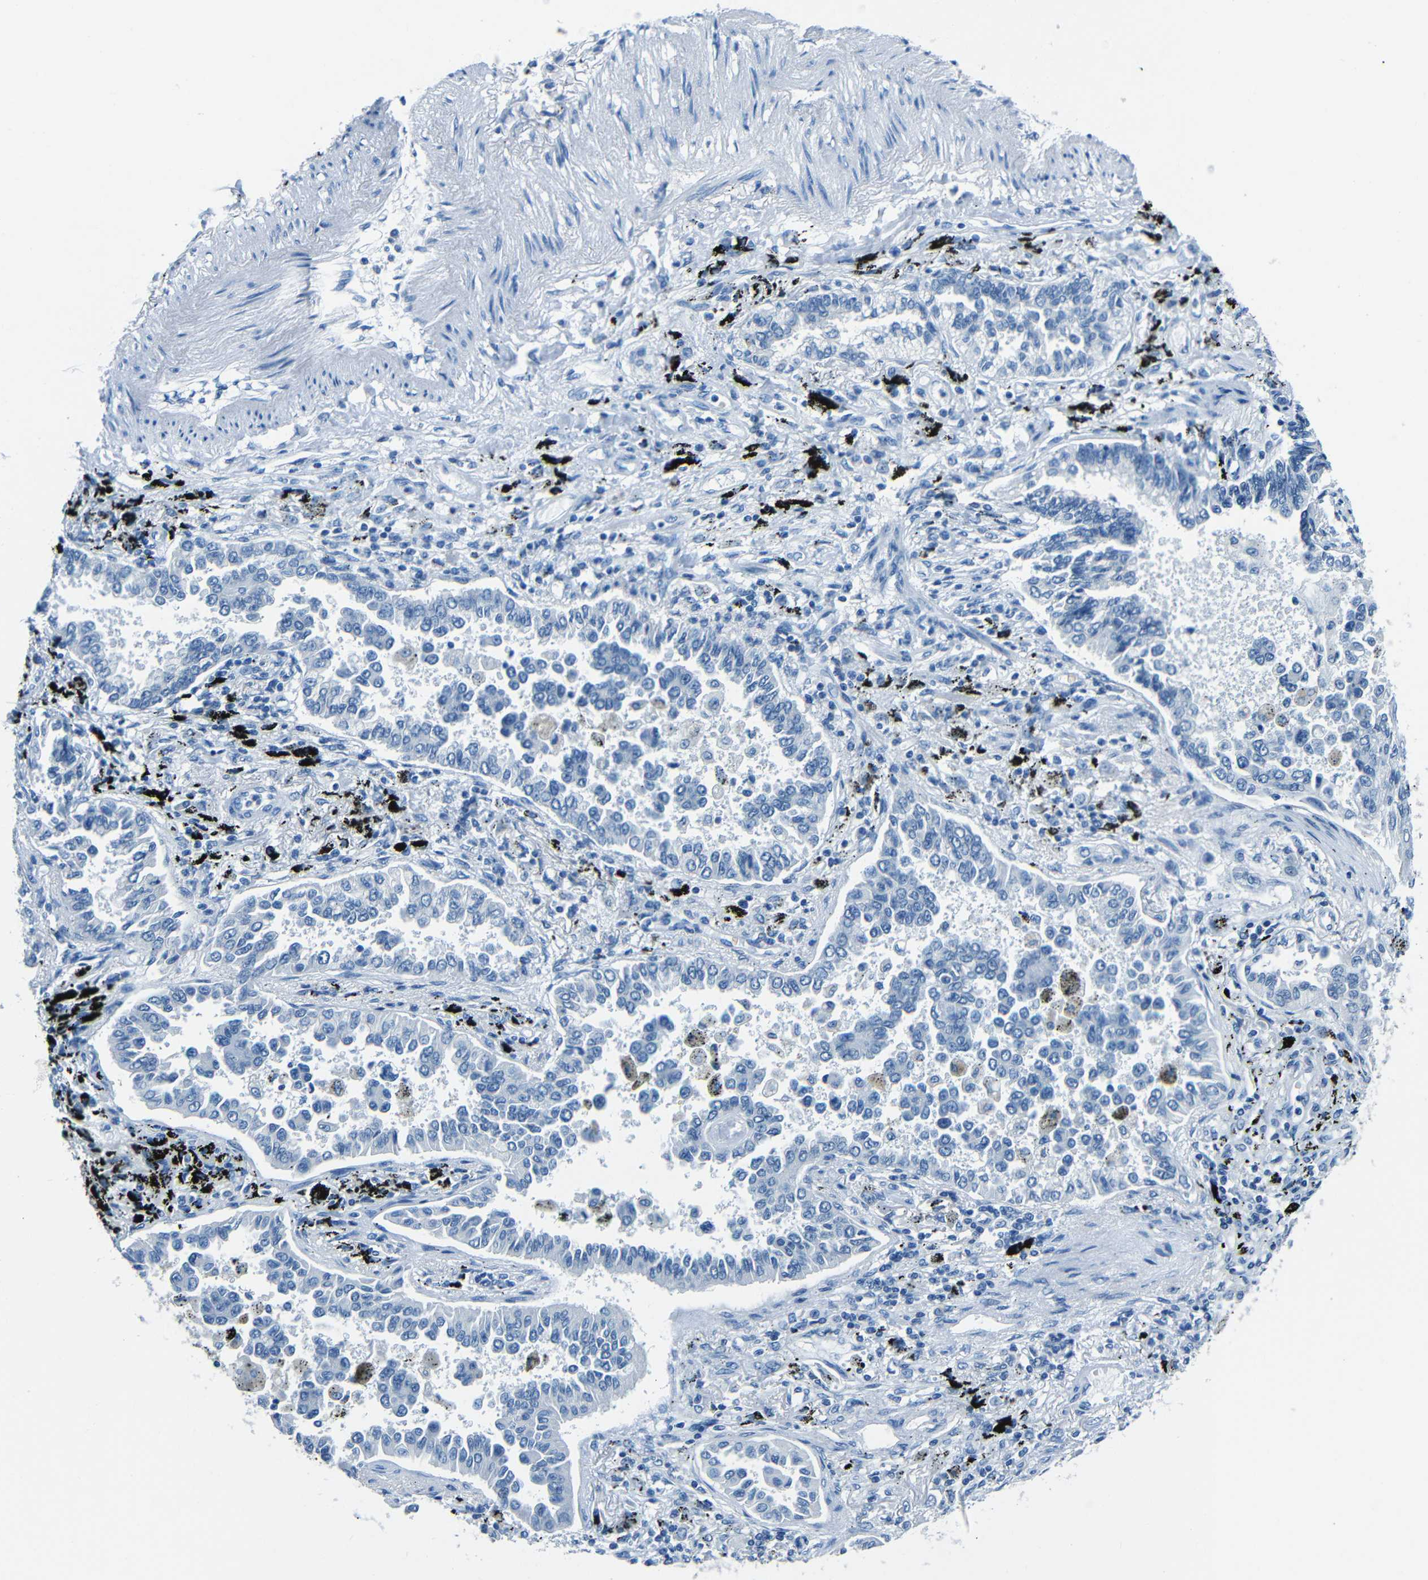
{"staining": {"intensity": "negative", "quantity": "none", "location": "none"}, "tissue": "lung cancer", "cell_type": "Tumor cells", "image_type": "cancer", "snomed": [{"axis": "morphology", "description": "Normal tissue, NOS"}, {"axis": "morphology", "description": "Adenocarcinoma, NOS"}, {"axis": "topography", "description": "Lung"}], "caption": "Tumor cells are negative for protein expression in human lung cancer. (Brightfield microscopy of DAB (3,3'-diaminobenzidine) IHC at high magnification).", "gene": "FBN2", "patient": {"sex": "male", "age": 59}}